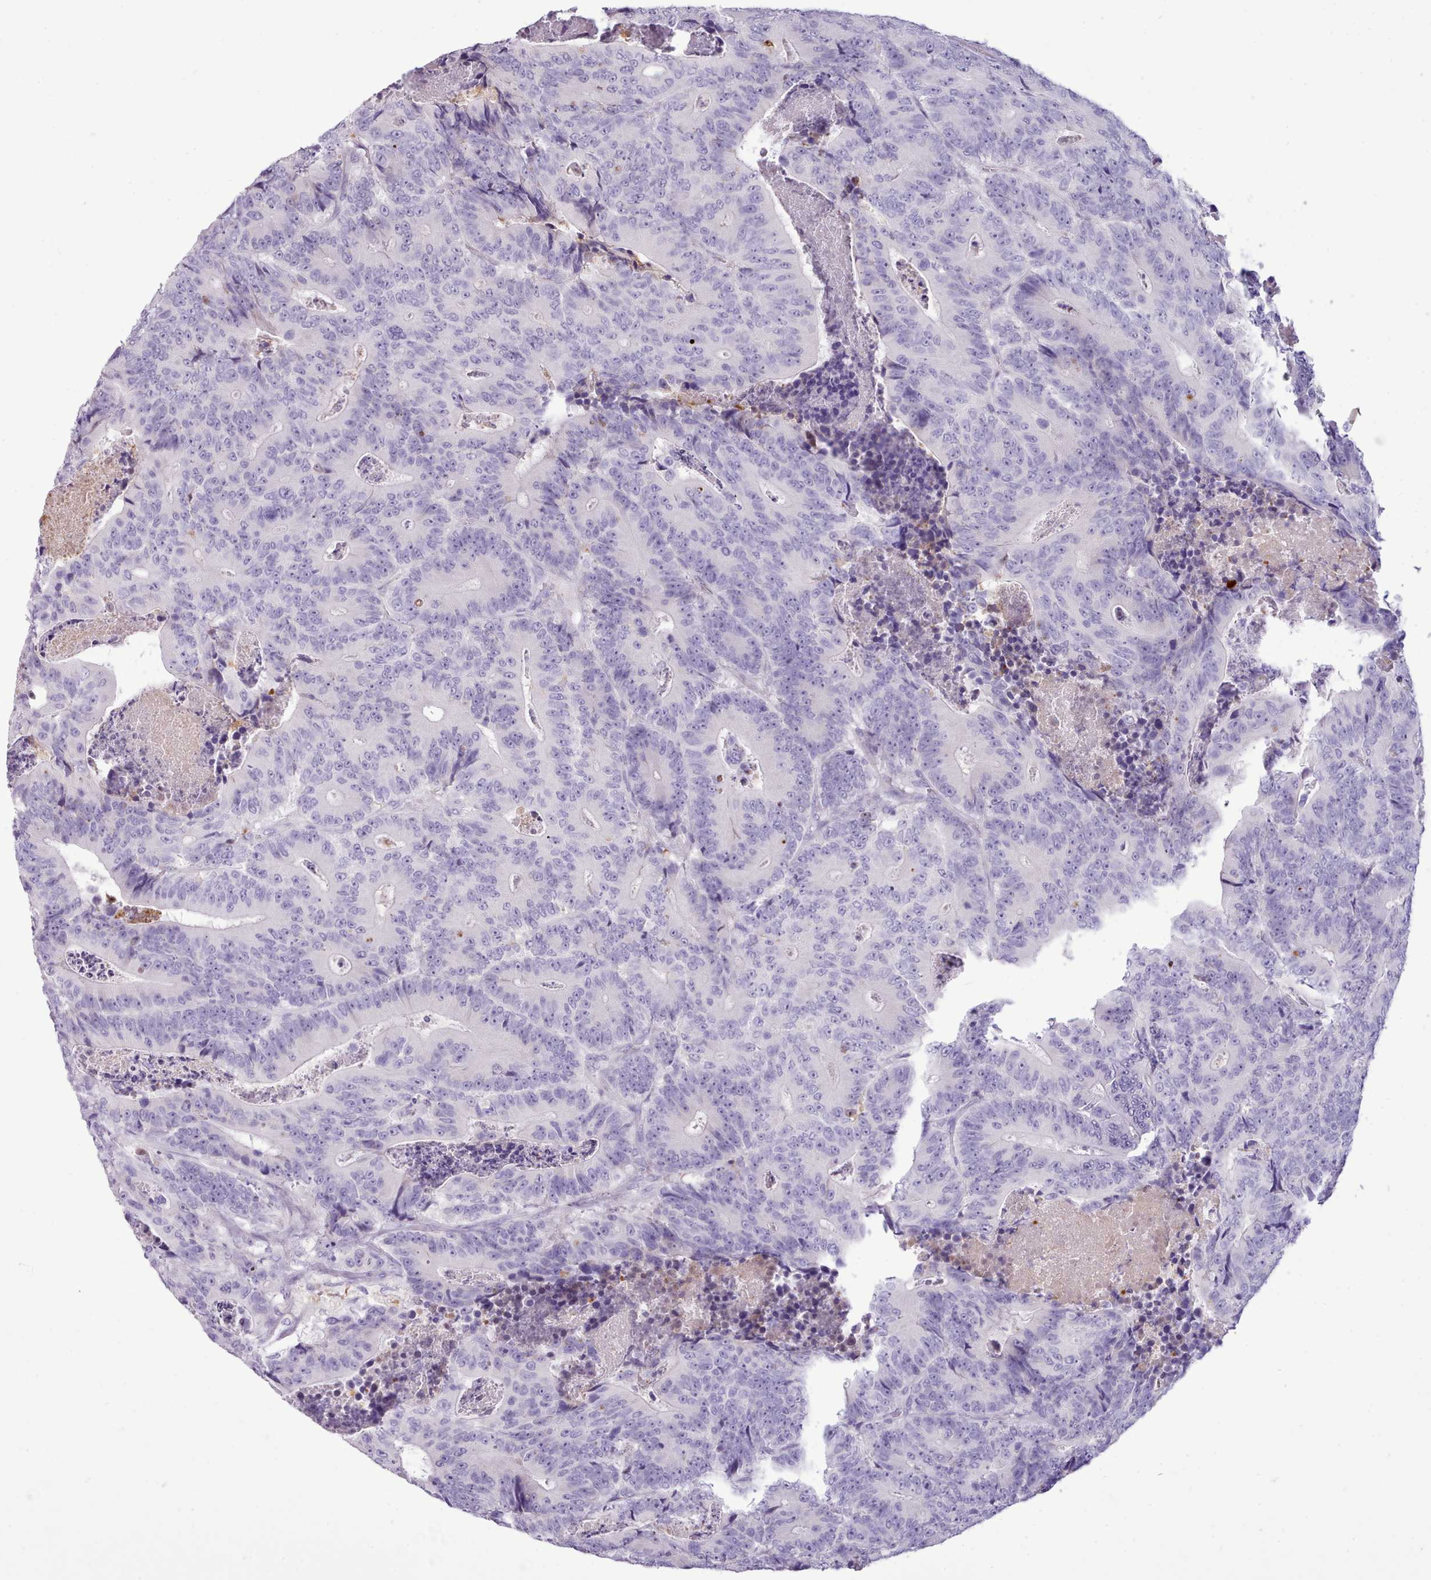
{"staining": {"intensity": "negative", "quantity": "none", "location": "none"}, "tissue": "colorectal cancer", "cell_type": "Tumor cells", "image_type": "cancer", "snomed": [{"axis": "morphology", "description": "Adenocarcinoma, NOS"}, {"axis": "topography", "description": "Colon"}], "caption": "Histopathology image shows no protein staining in tumor cells of colorectal cancer tissue. (Stains: DAB immunohistochemistry with hematoxylin counter stain, Microscopy: brightfield microscopy at high magnification).", "gene": "CYP2A13", "patient": {"sex": "male", "age": 83}}